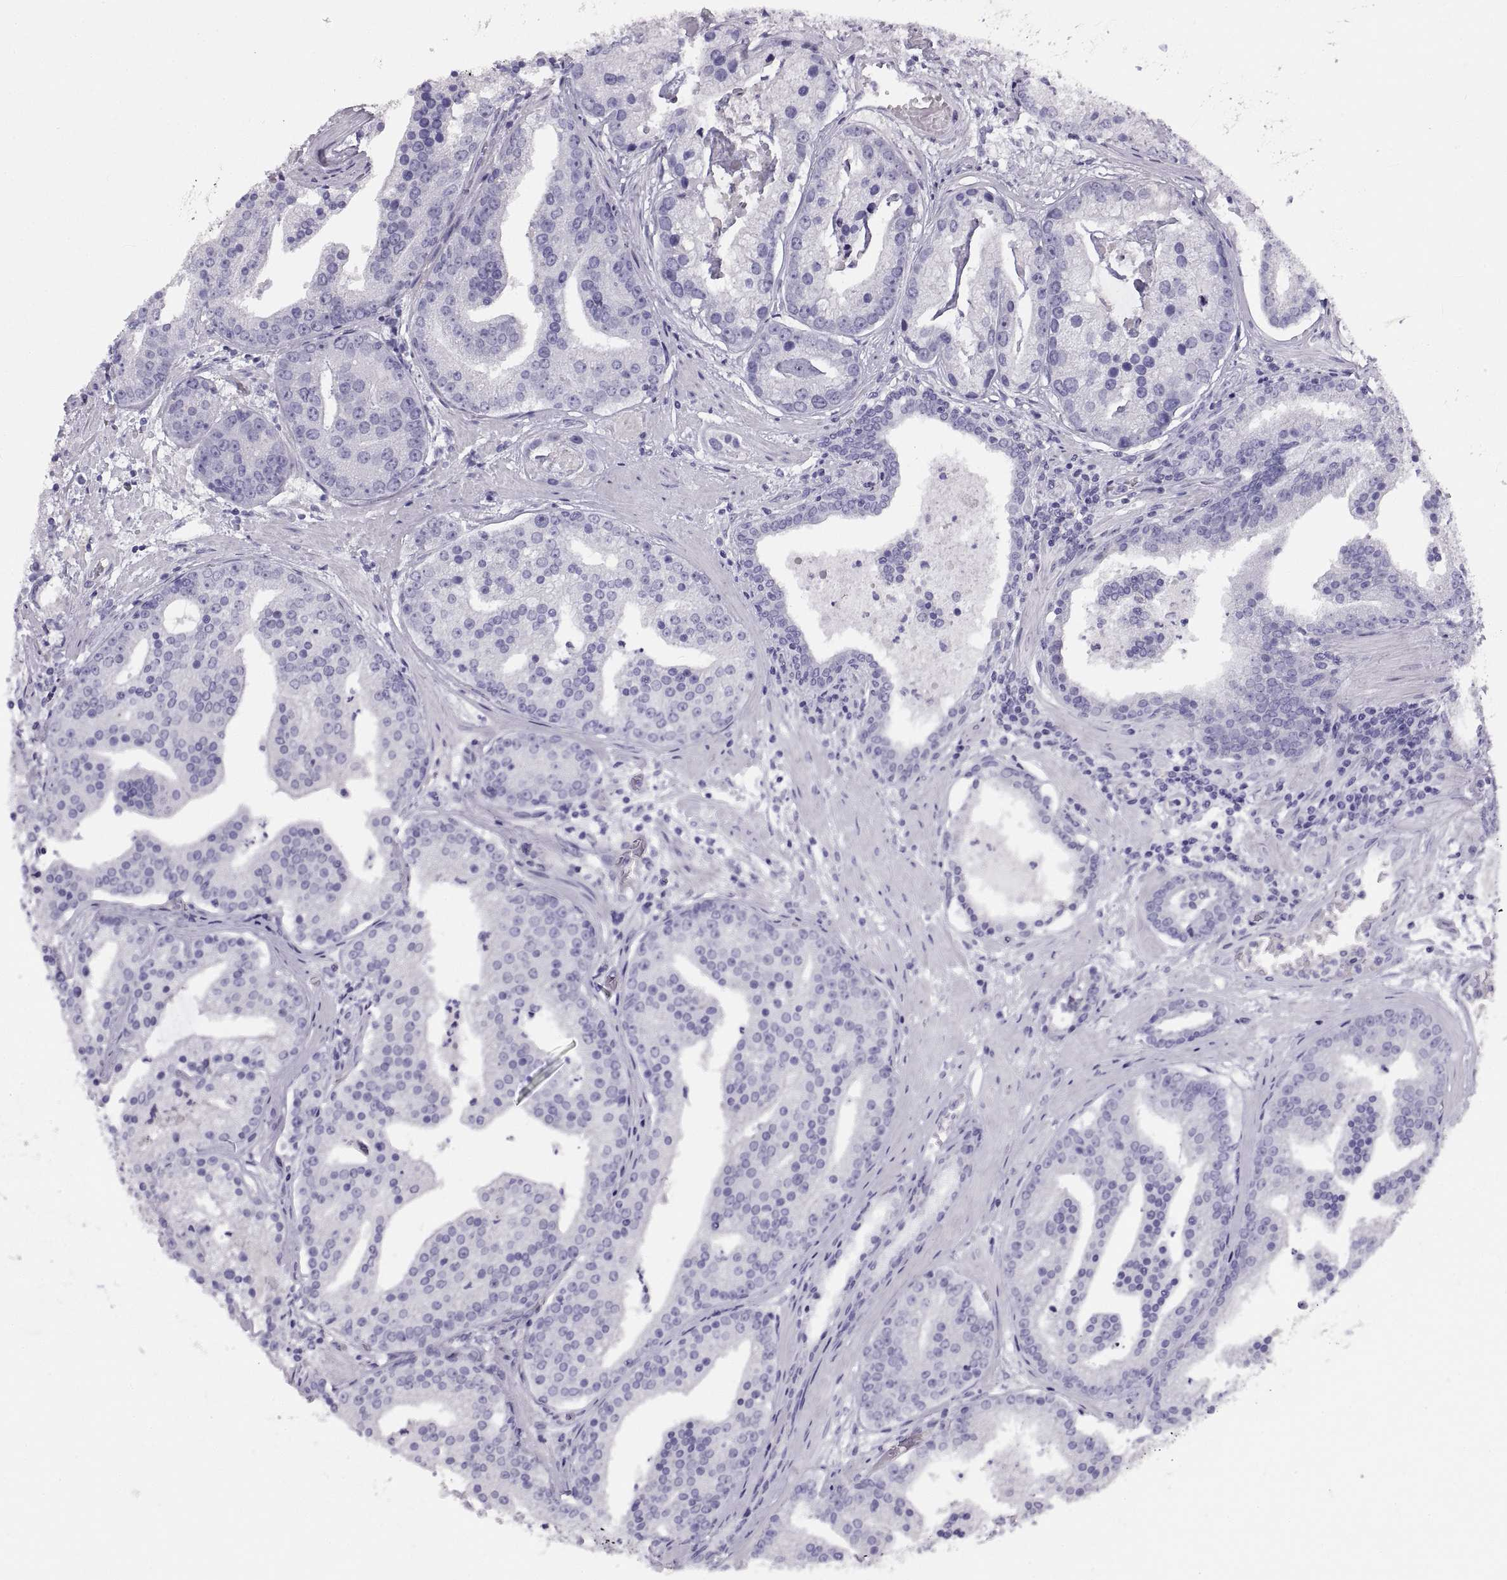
{"staining": {"intensity": "negative", "quantity": "none", "location": "none"}, "tissue": "prostate cancer", "cell_type": "Tumor cells", "image_type": "cancer", "snomed": [{"axis": "morphology", "description": "Adenocarcinoma, NOS"}, {"axis": "topography", "description": "Prostate and seminal vesicle, NOS"}, {"axis": "topography", "description": "Prostate"}], "caption": "Micrograph shows no protein expression in tumor cells of prostate cancer (adenocarcinoma) tissue. (DAB (3,3'-diaminobenzidine) immunohistochemistry (IHC) with hematoxylin counter stain).", "gene": "RLBP1", "patient": {"sex": "male", "age": 44}}